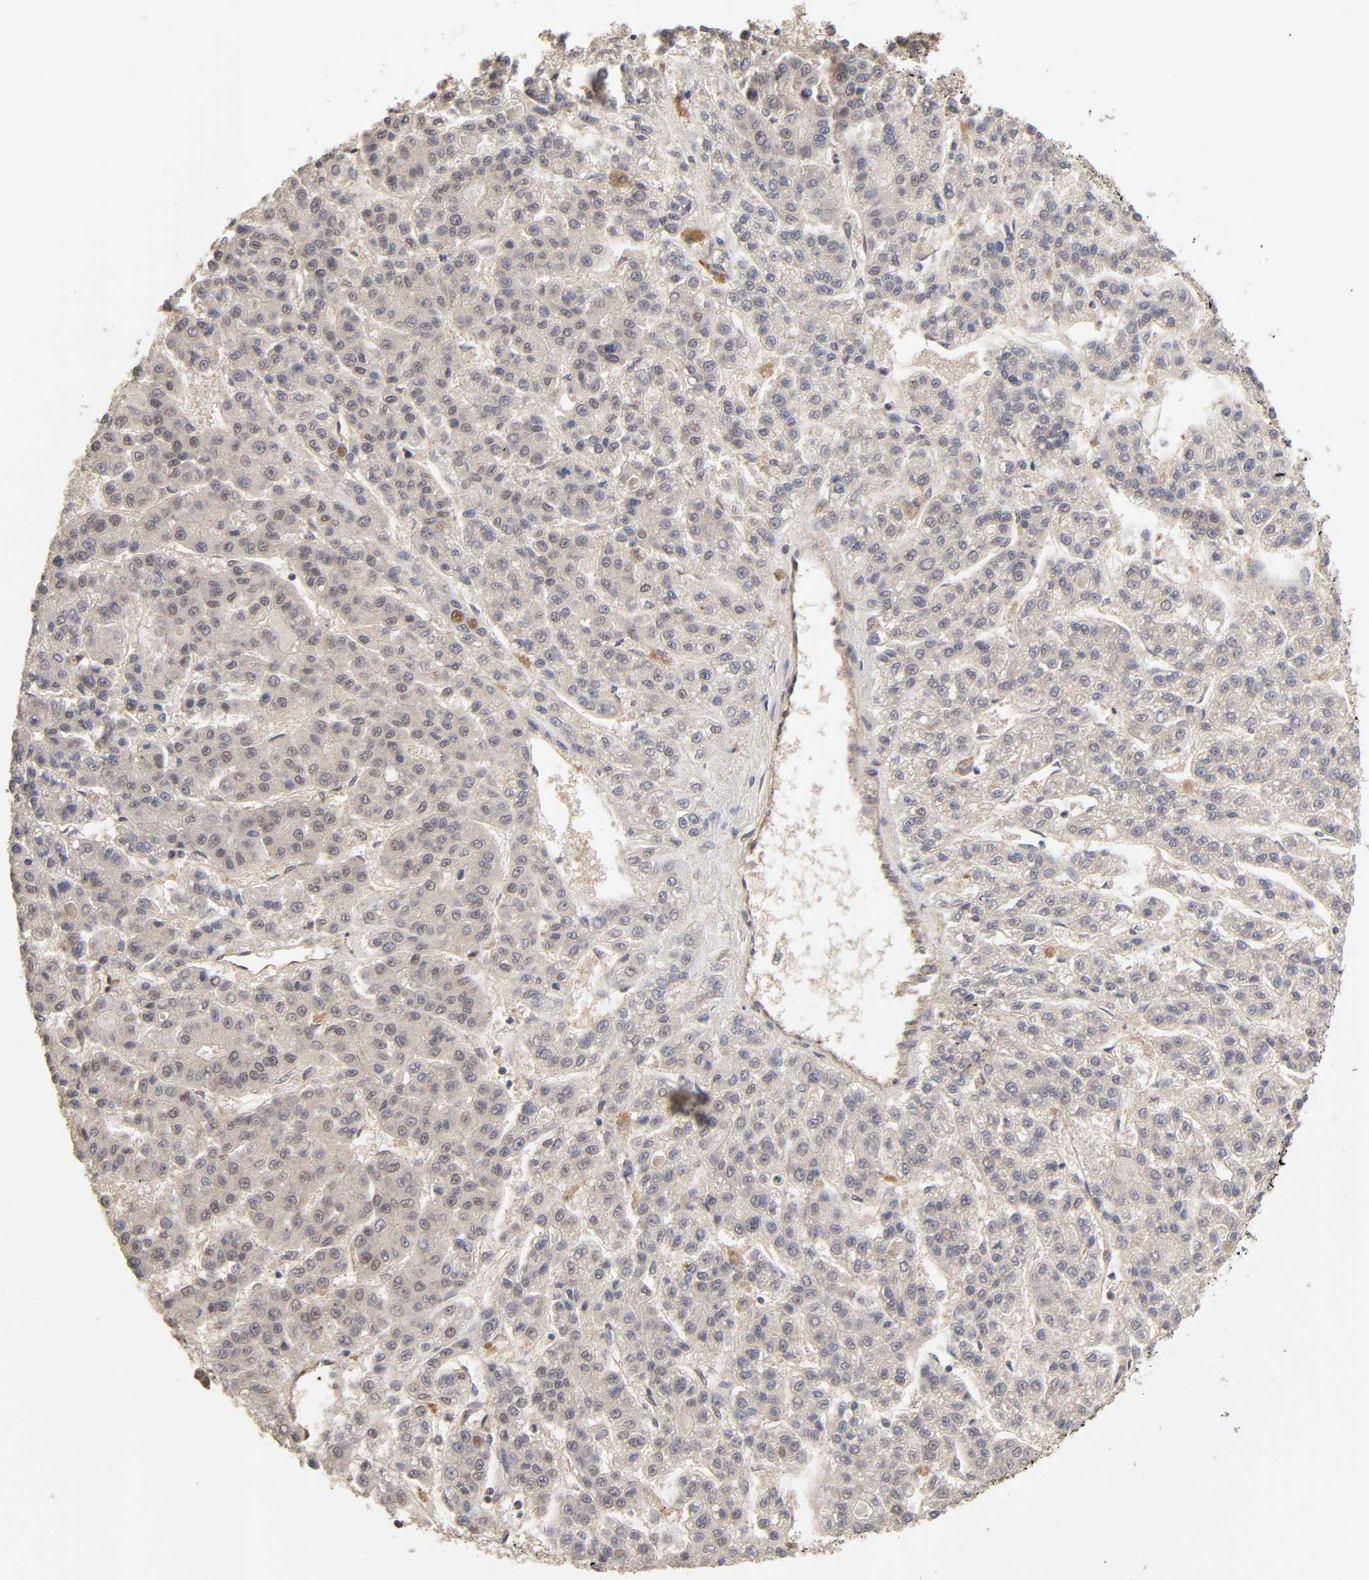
{"staining": {"intensity": "weak", "quantity": "<25%", "location": "cytoplasmic/membranous"}, "tissue": "liver cancer", "cell_type": "Tumor cells", "image_type": "cancer", "snomed": [{"axis": "morphology", "description": "Carcinoma, Hepatocellular, NOS"}, {"axis": "topography", "description": "Liver"}], "caption": "Immunohistochemistry image of human hepatocellular carcinoma (liver) stained for a protein (brown), which shows no staining in tumor cells.", "gene": "MAPK1", "patient": {"sex": "male", "age": 70}}